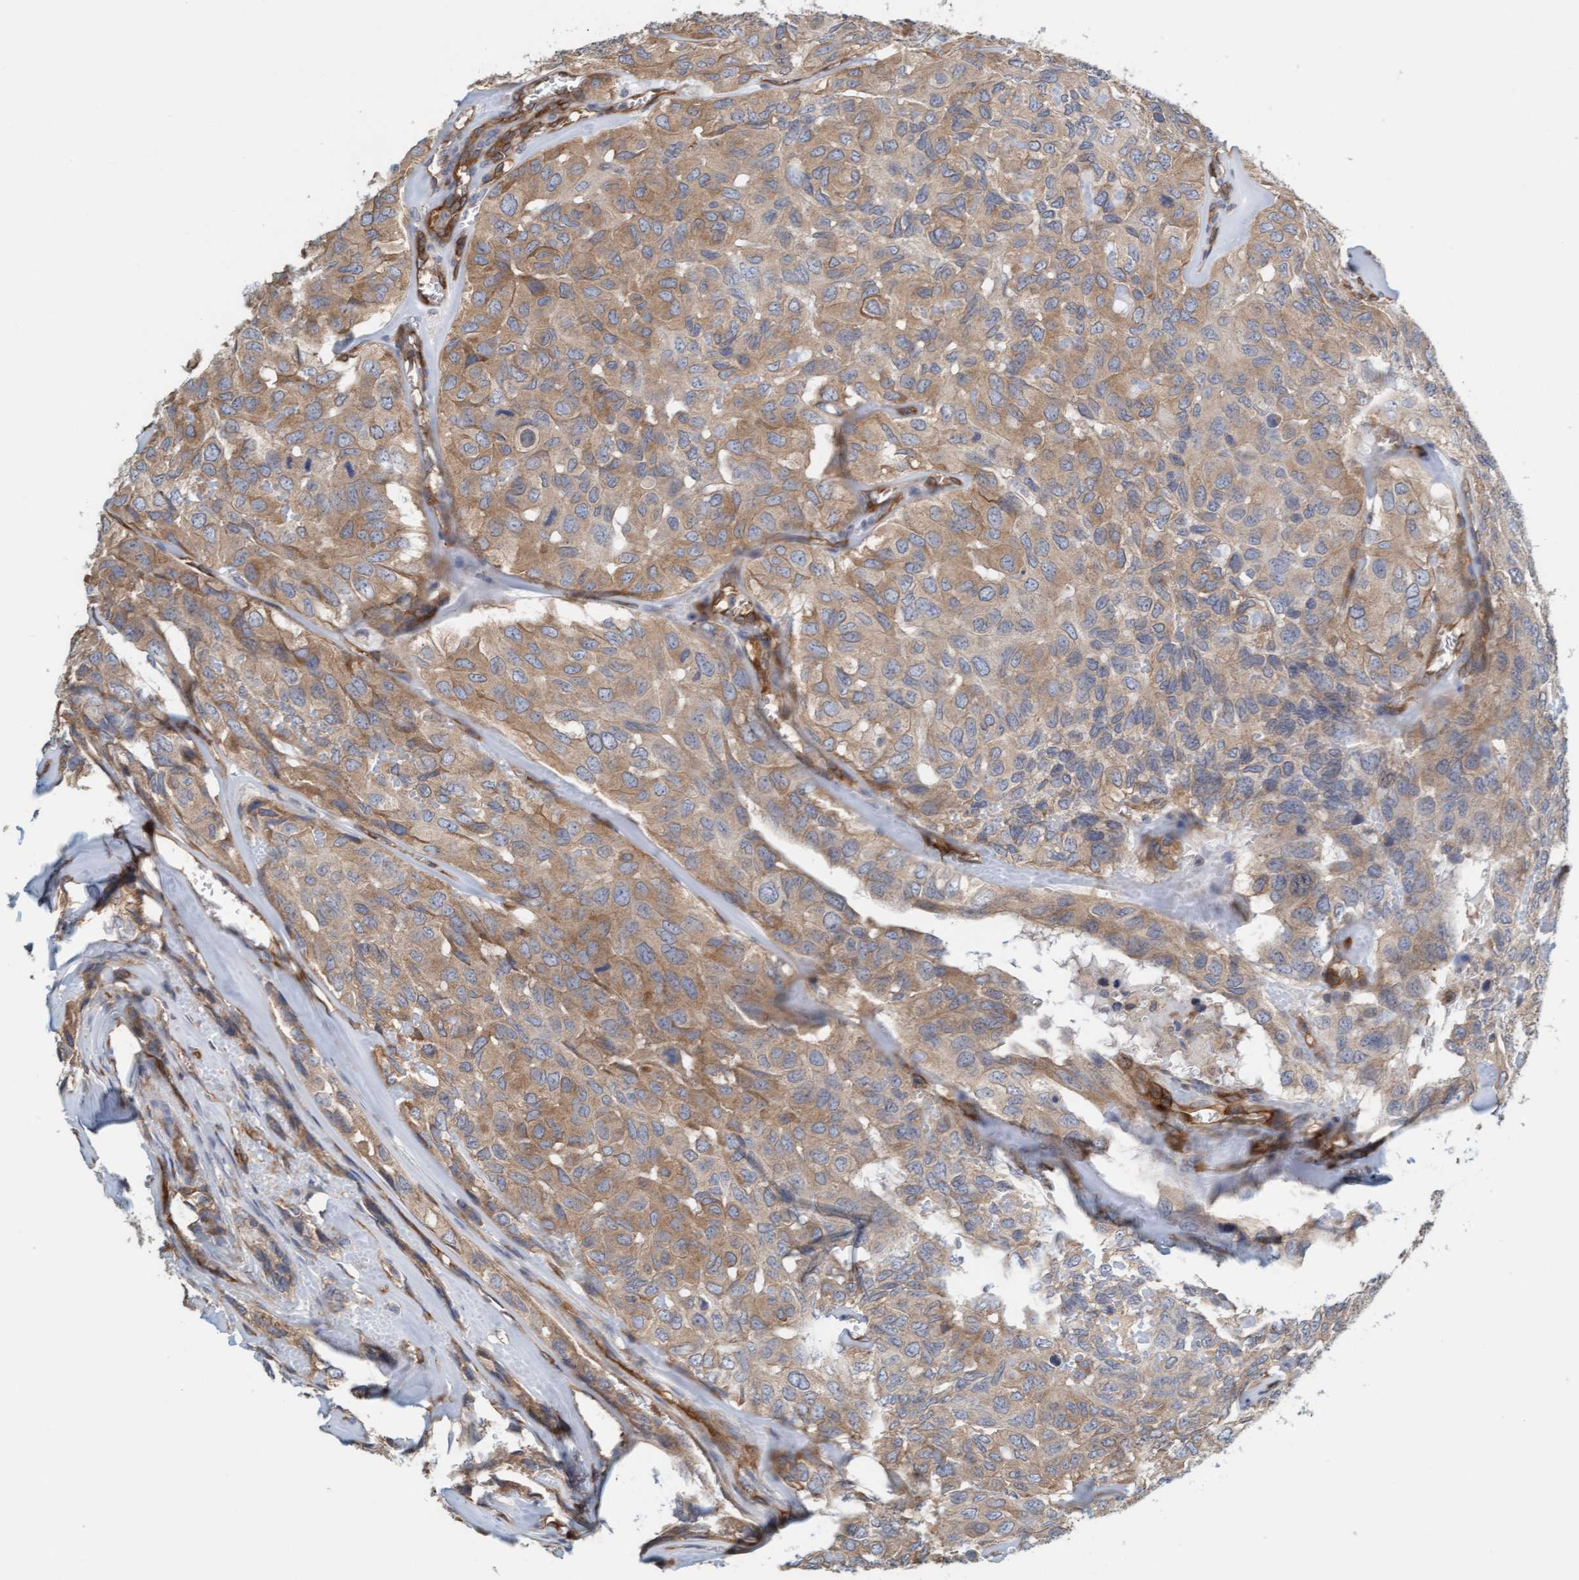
{"staining": {"intensity": "moderate", "quantity": ">75%", "location": "cytoplasmic/membranous"}, "tissue": "head and neck cancer", "cell_type": "Tumor cells", "image_type": "cancer", "snomed": [{"axis": "morphology", "description": "Adenocarcinoma, NOS"}, {"axis": "topography", "description": "Salivary gland, NOS"}, {"axis": "topography", "description": "Head-Neck"}], "caption": "Head and neck cancer (adenocarcinoma) was stained to show a protein in brown. There is medium levels of moderate cytoplasmic/membranous expression in about >75% of tumor cells.", "gene": "PRKD2", "patient": {"sex": "female", "age": 76}}